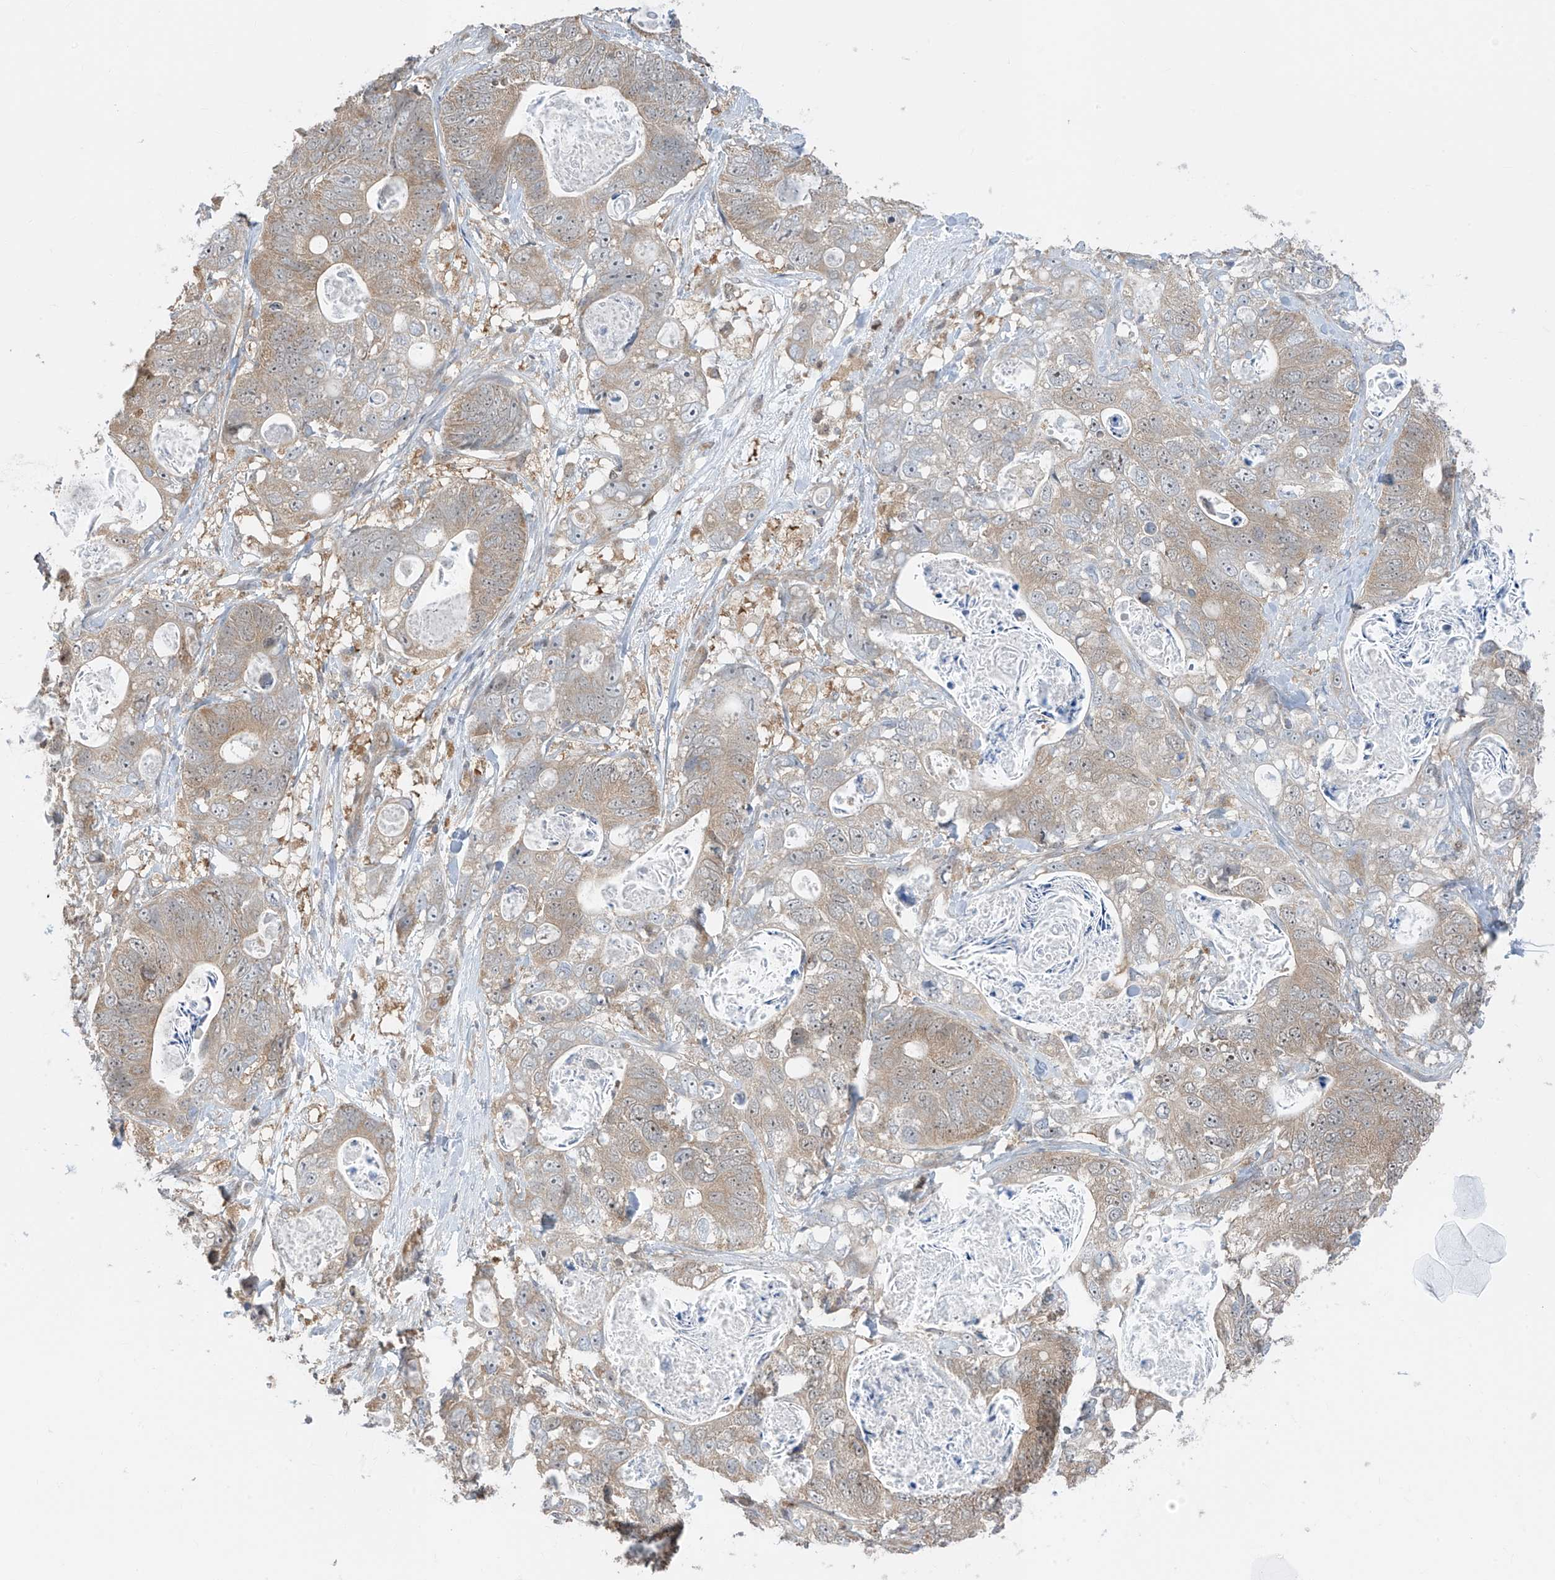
{"staining": {"intensity": "moderate", "quantity": "25%-75%", "location": "cytoplasmic/membranous"}, "tissue": "stomach cancer", "cell_type": "Tumor cells", "image_type": "cancer", "snomed": [{"axis": "morphology", "description": "Normal tissue, NOS"}, {"axis": "morphology", "description": "Adenocarcinoma, NOS"}, {"axis": "topography", "description": "Stomach"}], "caption": "Stomach cancer tissue demonstrates moderate cytoplasmic/membranous expression in approximately 25%-75% of tumor cells The staining was performed using DAB, with brown indicating positive protein expression. Nuclei are stained blue with hematoxylin.", "gene": "TTC38", "patient": {"sex": "female", "age": 89}}